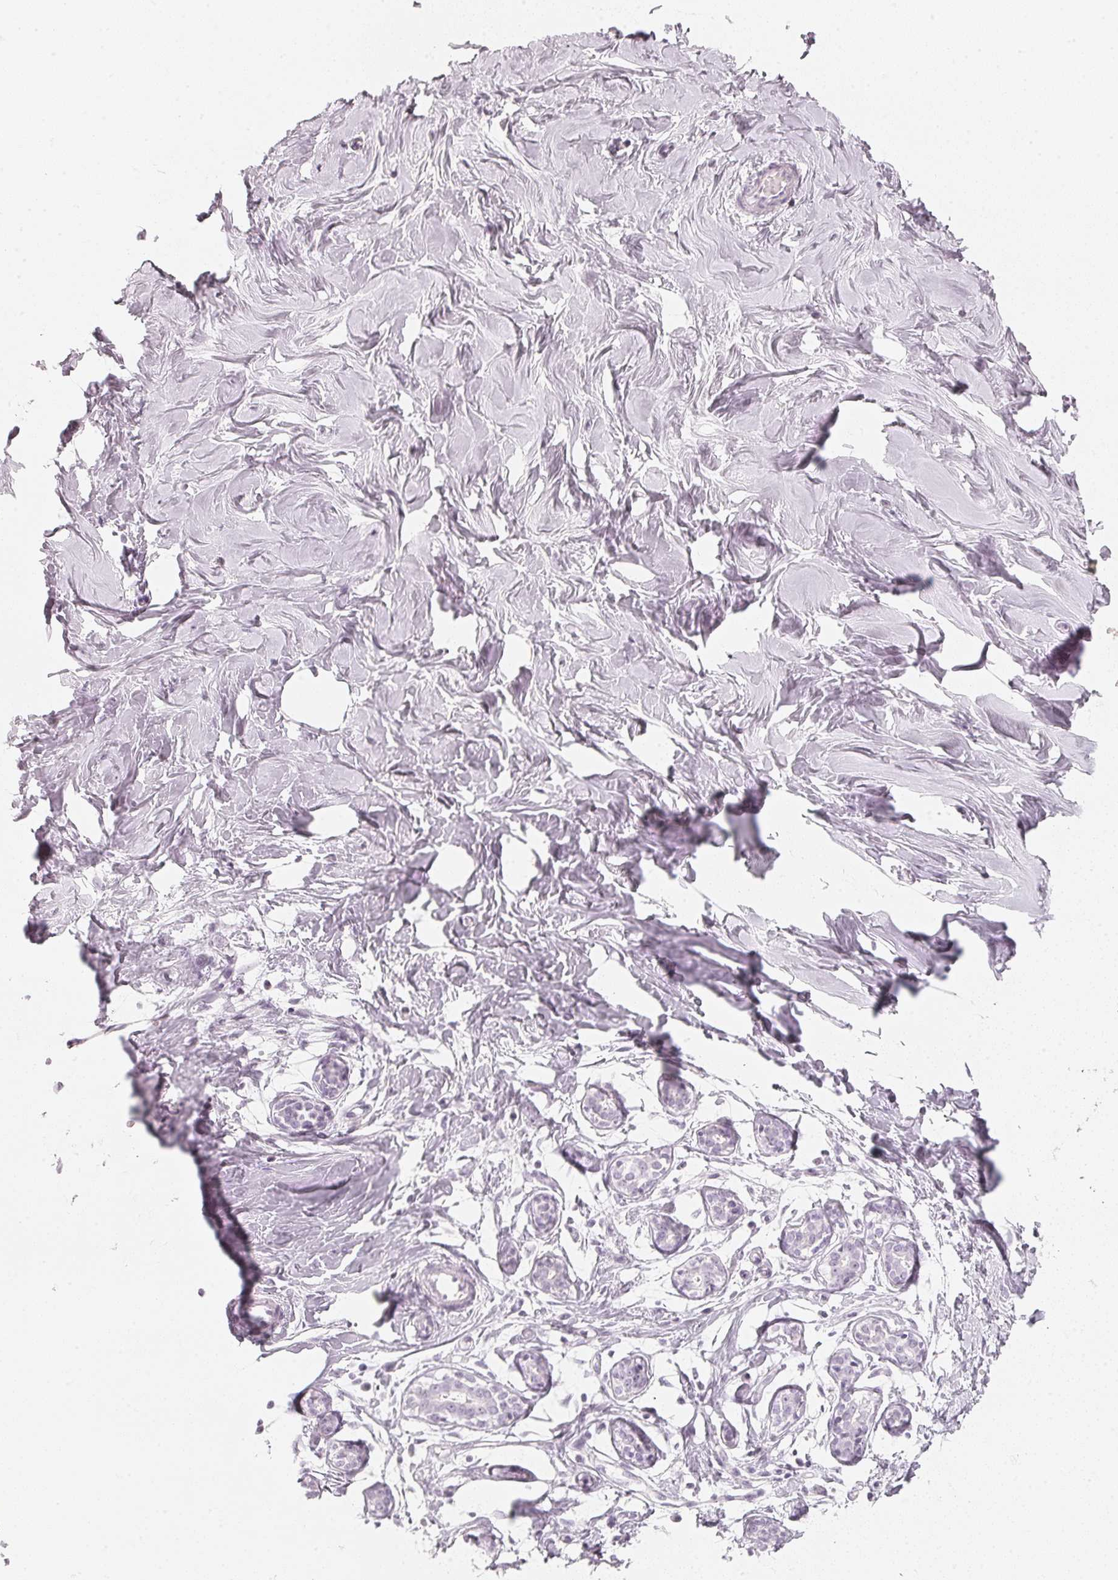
{"staining": {"intensity": "negative", "quantity": "none", "location": "none"}, "tissue": "breast", "cell_type": "Adipocytes", "image_type": "normal", "snomed": [{"axis": "morphology", "description": "Normal tissue, NOS"}, {"axis": "topography", "description": "Breast"}], "caption": "Immunohistochemistry (IHC) of normal breast demonstrates no expression in adipocytes. (DAB immunohistochemistry visualized using brightfield microscopy, high magnification).", "gene": "SLC22A8", "patient": {"sex": "female", "age": 27}}